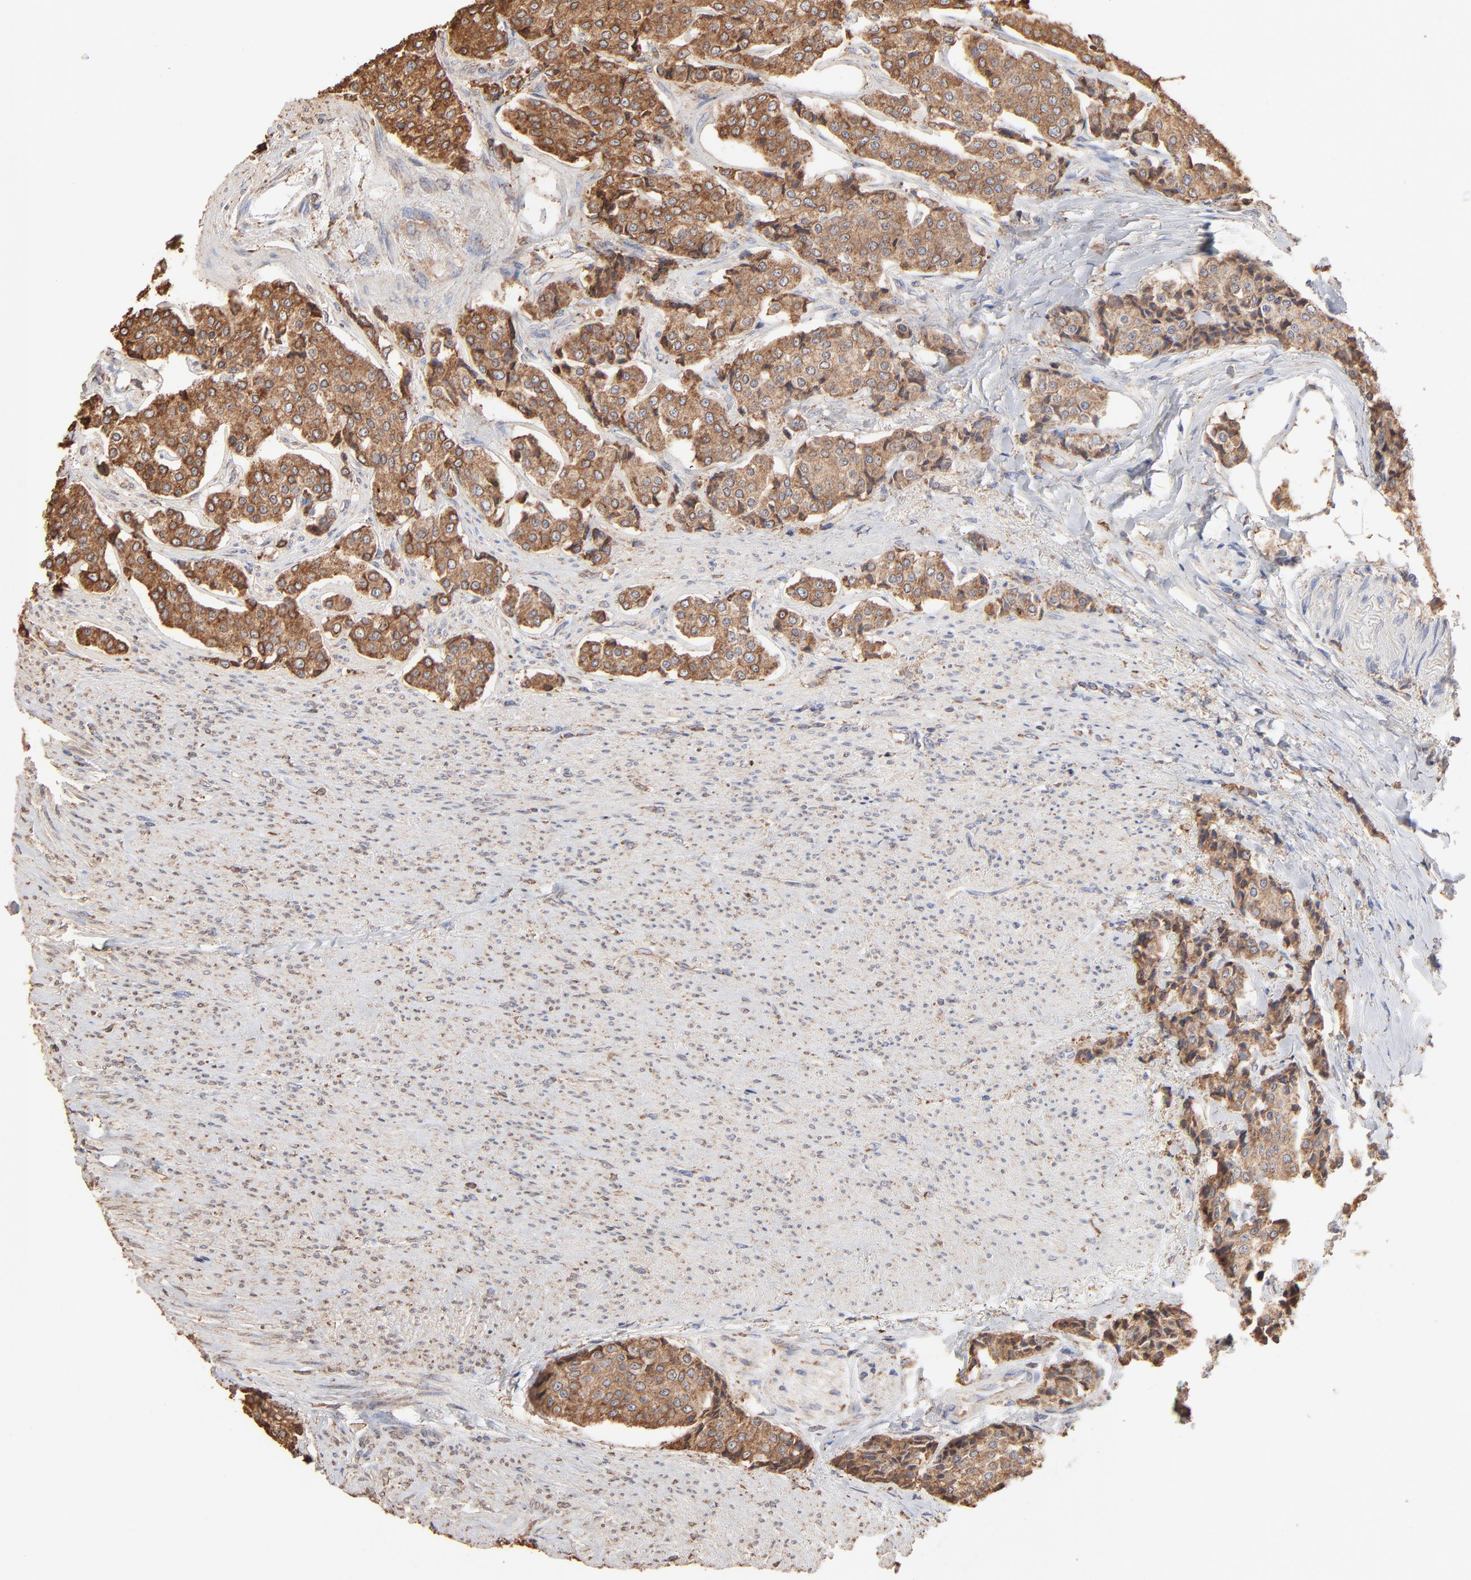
{"staining": {"intensity": "moderate", "quantity": ">75%", "location": "cytoplasmic/membranous"}, "tissue": "carcinoid", "cell_type": "Tumor cells", "image_type": "cancer", "snomed": [{"axis": "morphology", "description": "Carcinoid, malignant, NOS"}, {"axis": "topography", "description": "Colon"}], "caption": "Carcinoid (malignant) stained with DAB IHC demonstrates medium levels of moderate cytoplasmic/membranous positivity in approximately >75% of tumor cells.", "gene": "PDIA3", "patient": {"sex": "female", "age": 61}}